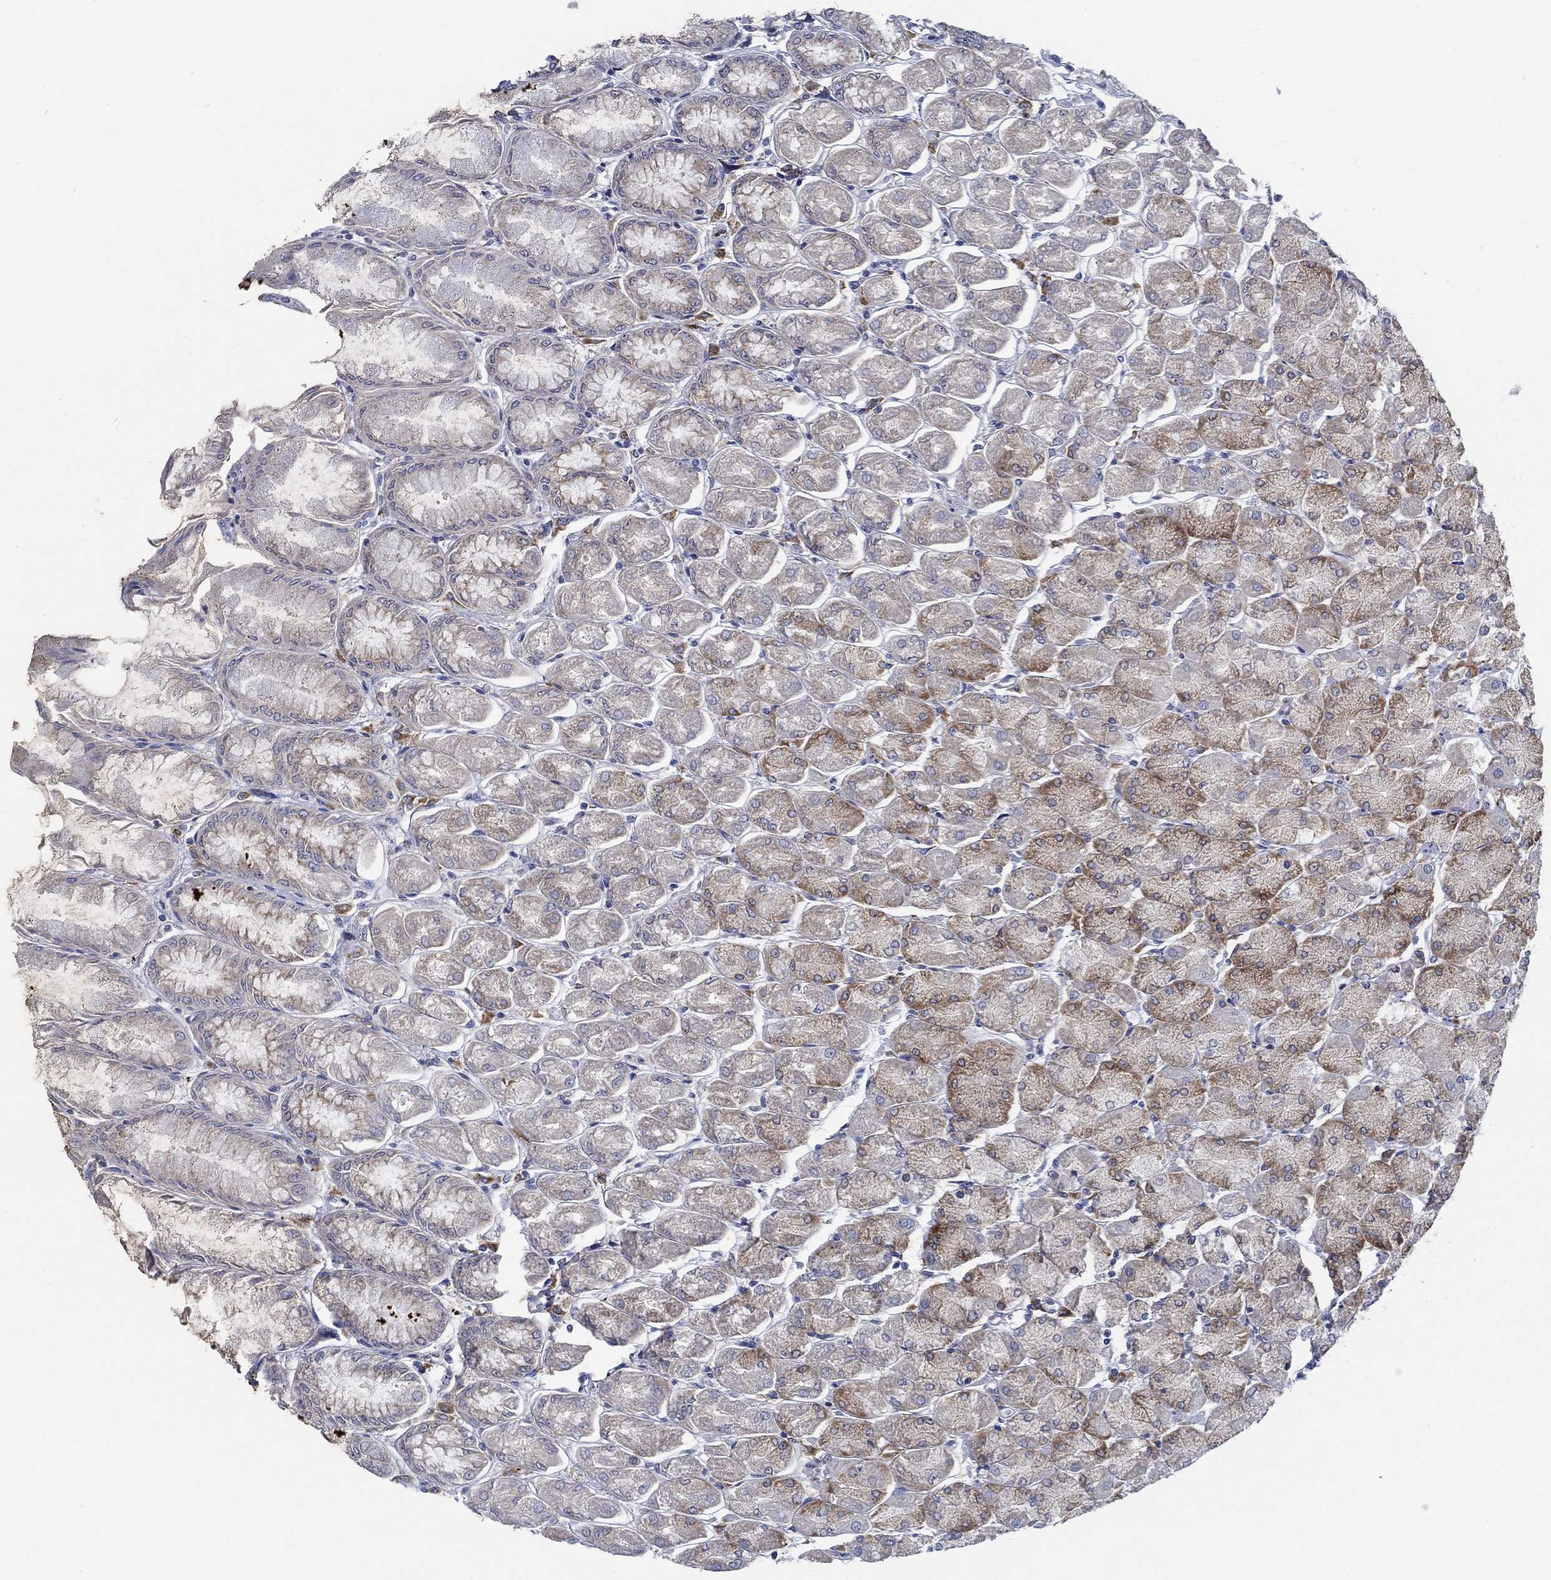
{"staining": {"intensity": "strong", "quantity": "<25%", "location": "cytoplasmic/membranous"}, "tissue": "stomach", "cell_type": "Glandular cells", "image_type": "normal", "snomed": [{"axis": "morphology", "description": "Normal tissue, NOS"}, {"axis": "topography", "description": "Stomach, upper"}], "caption": "This micrograph shows unremarkable stomach stained with immunohistochemistry to label a protein in brown. The cytoplasmic/membranous of glandular cells show strong positivity for the protein. Nuclei are counter-stained blue.", "gene": "MMP24", "patient": {"sex": "male", "age": 60}}